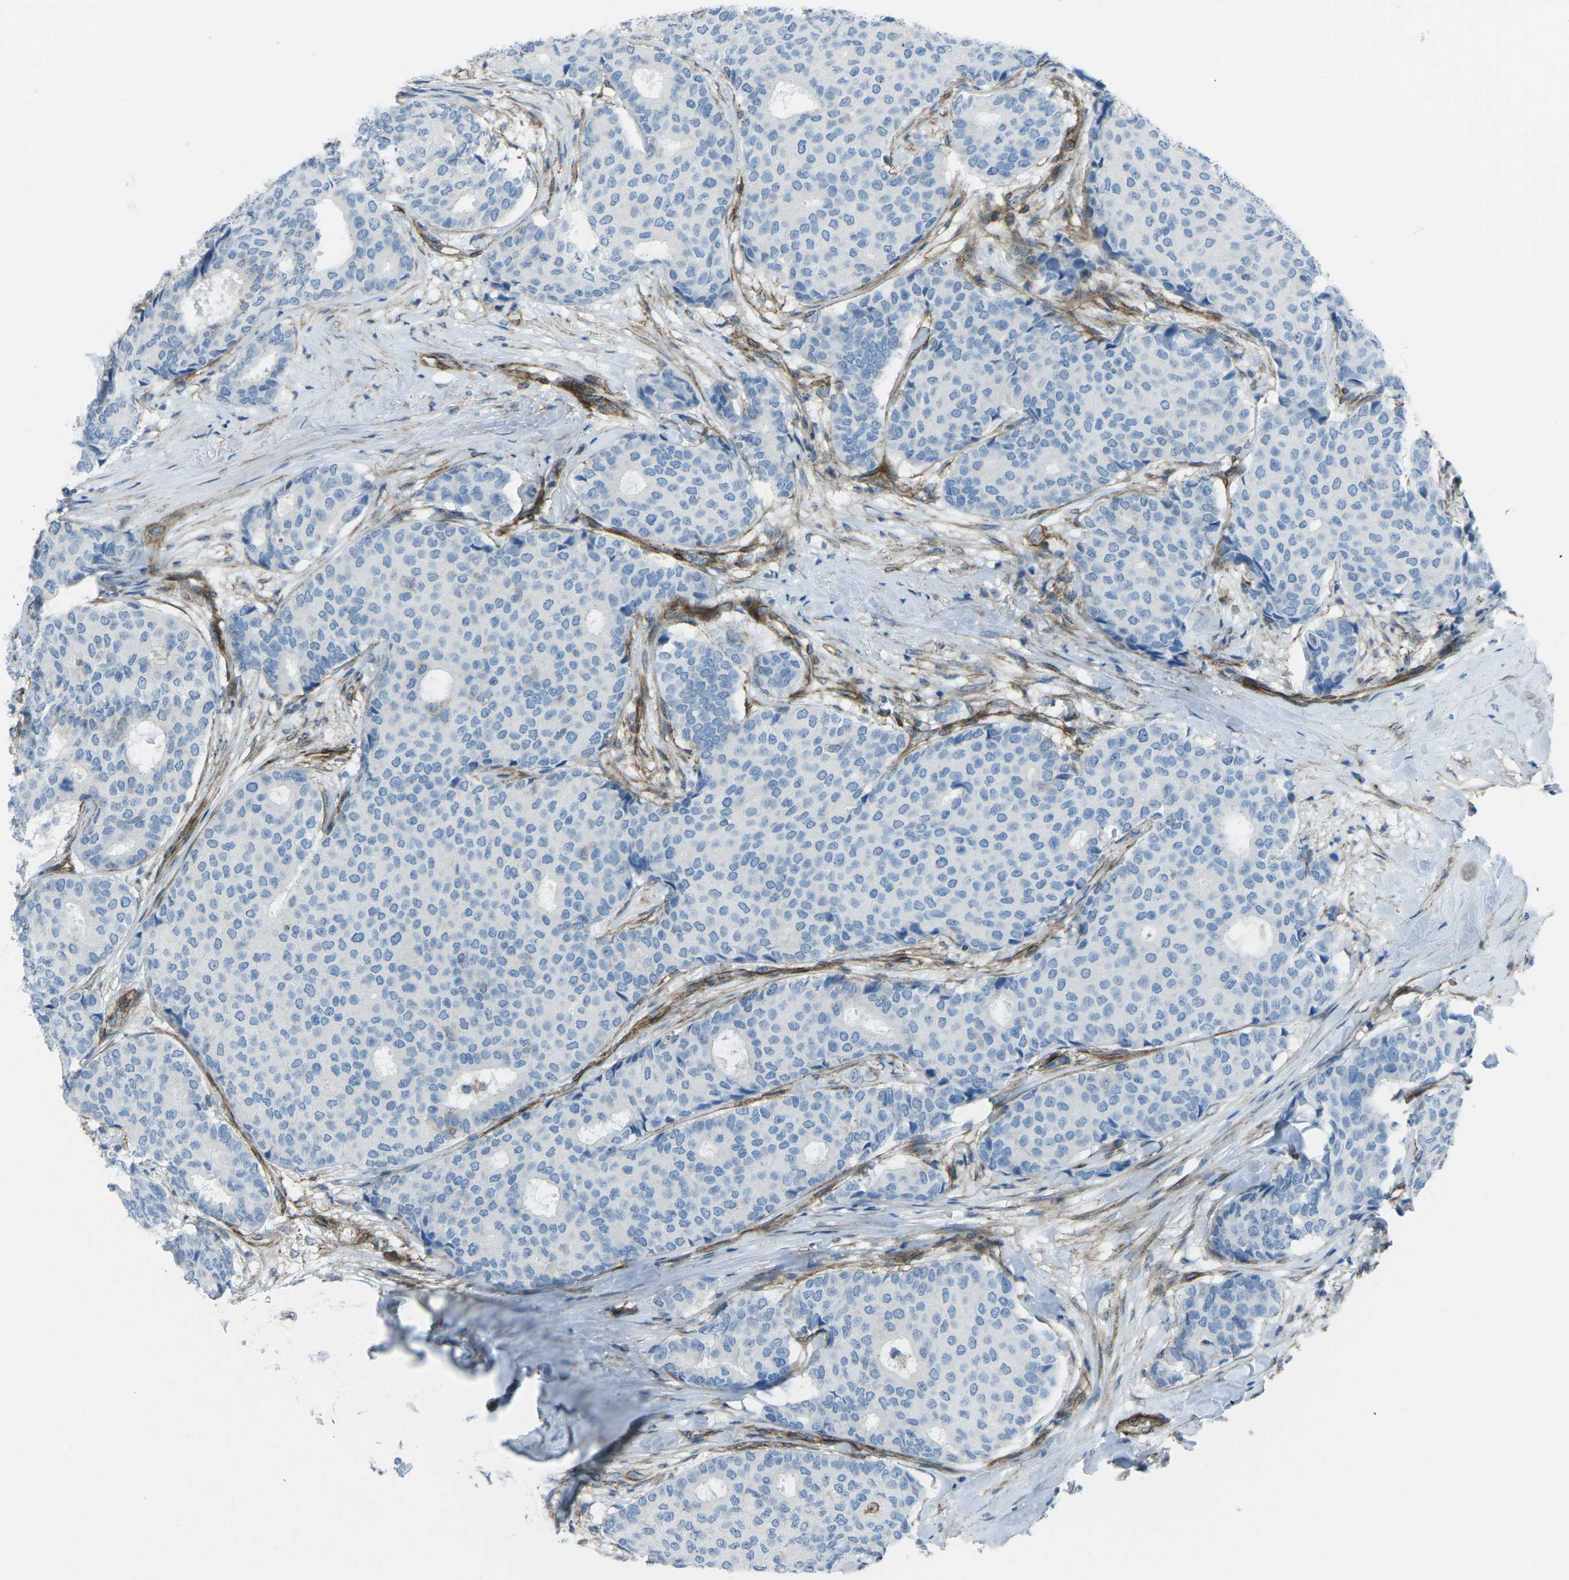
{"staining": {"intensity": "negative", "quantity": "none", "location": "none"}, "tissue": "breast cancer", "cell_type": "Tumor cells", "image_type": "cancer", "snomed": [{"axis": "morphology", "description": "Duct carcinoma"}, {"axis": "topography", "description": "Breast"}], "caption": "The image demonstrates no significant positivity in tumor cells of breast infiltrating ductal carcinoma.", "gene": "UTRN", "patient": {"sex": "female", "age": 75}}